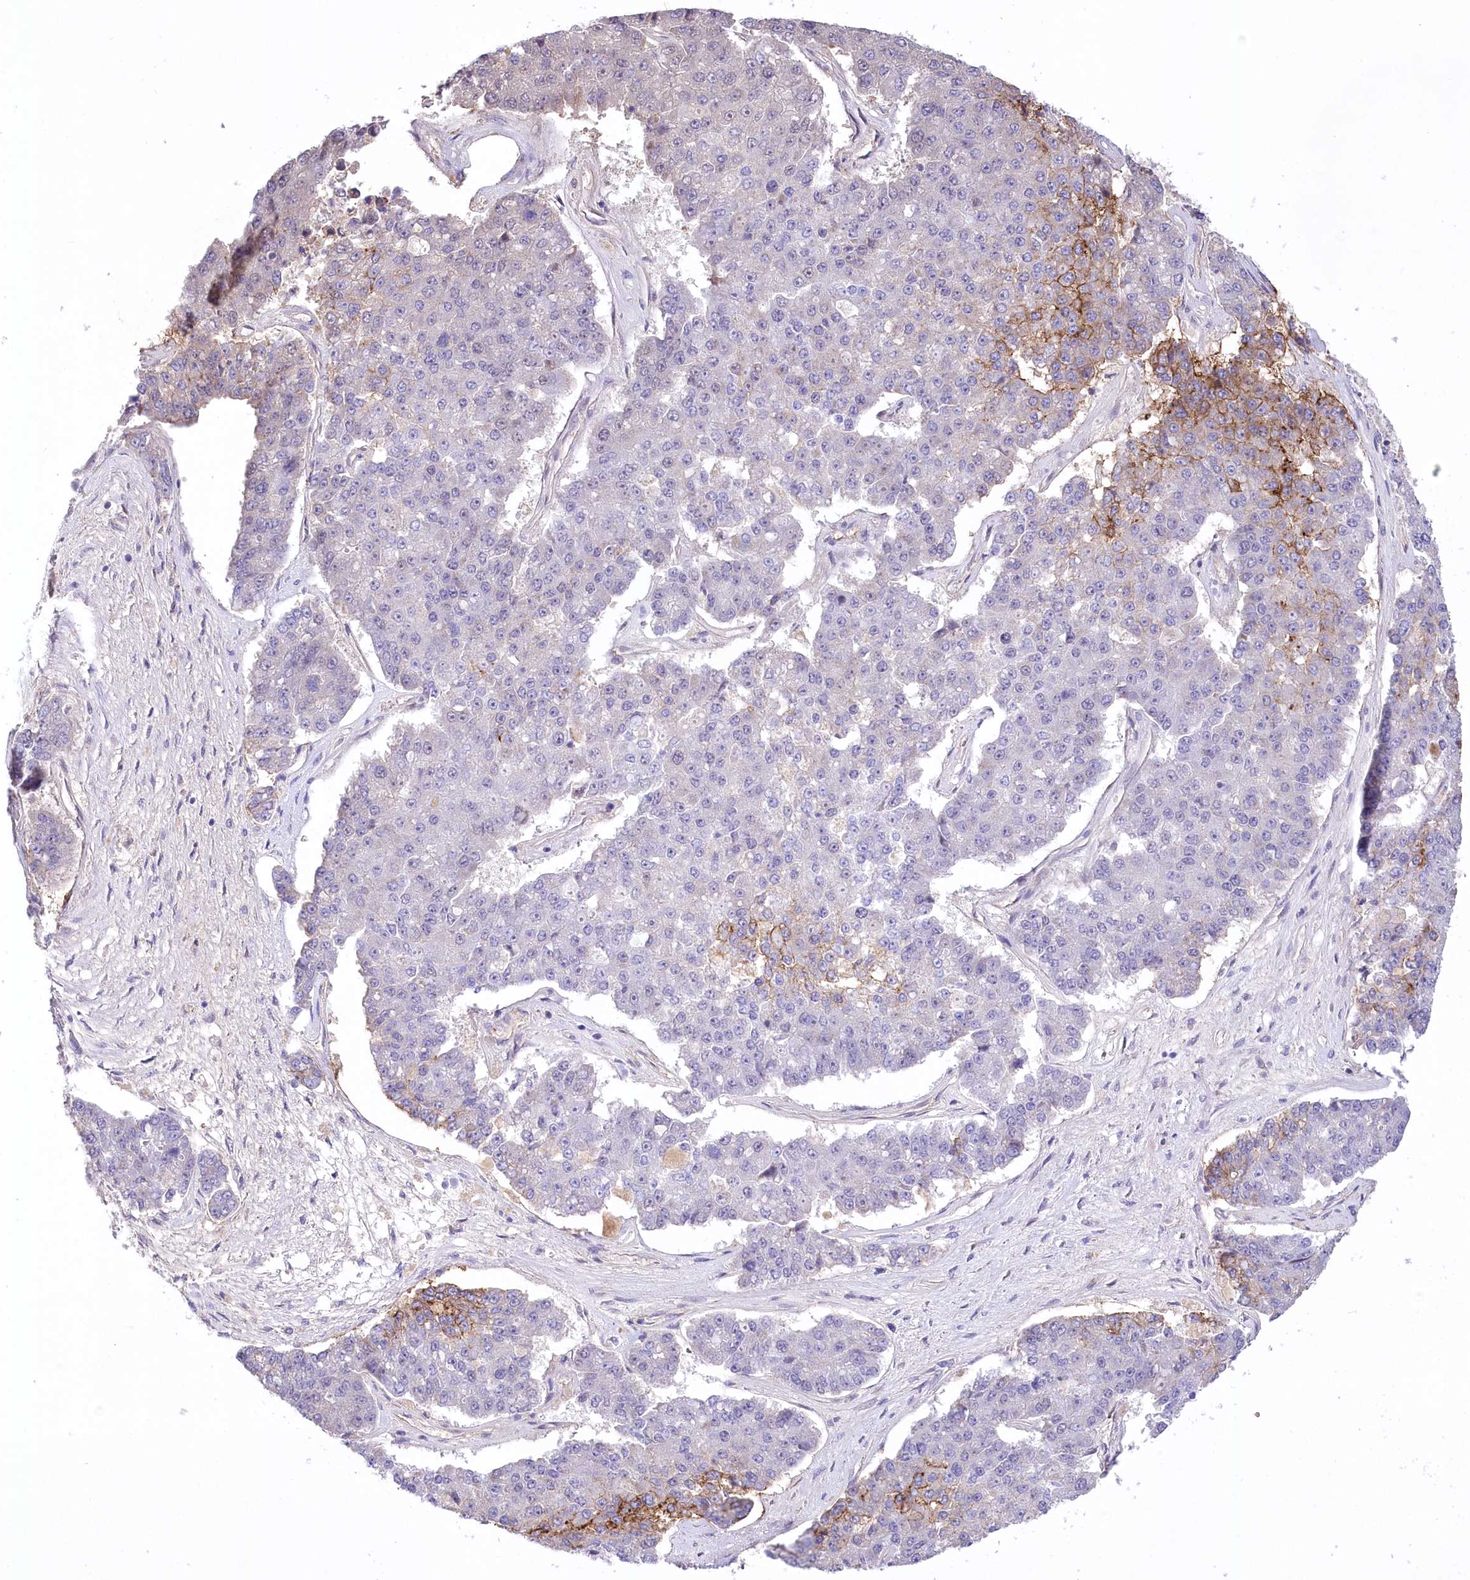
{"staining": {"intensity": "moderate", "quantity": "<25%", "location": "cytoplasmic/membranous"}, "tissue": "pancreatic cancer", "cell_type": "Tumor cells", "image_type": "cancer", "snomed": [{"axis": "morphology", "description": "Adenocarcinoma, NOS"}, {"axis": "topography", "description": "Pancreas"}], "caption": "Moderate cytoplasmic/membranous expression for a protein is present in approximately <25% of tumor cells of pancreatic cancer (adenocarcinoma) using immunohistochemistry.", "gene": "CEP164", "patient": {"sex": "male", "age": 50}}